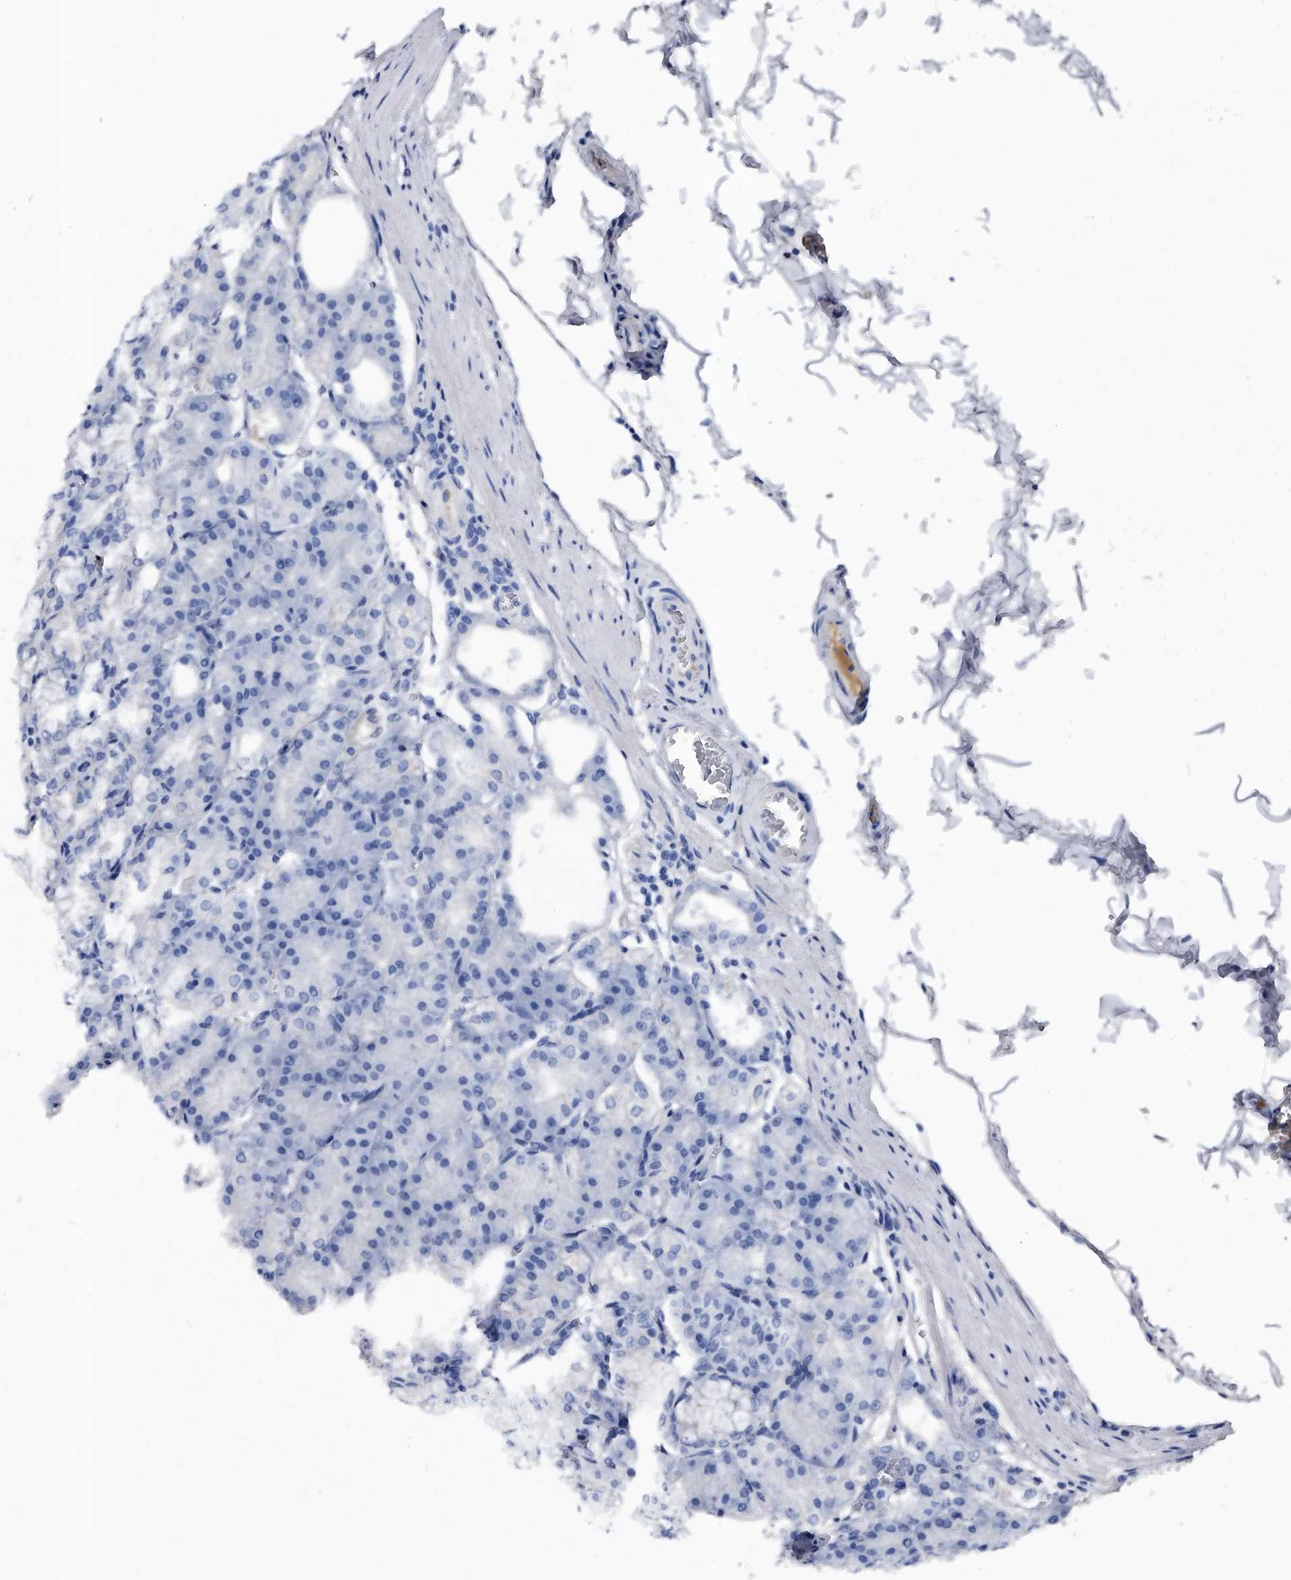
{"staining": {"intensity": "negative", "quantity": "none", "location": "none"}, "tissue": "stomach", "cell_type": "Glandular cells", "image_type": "normal", "snomed": [{"axis": "morphology", "description": "Normal tissue, NOS"}, {"axis": "topography", "description": "Stomach, lower"}], "caption": "Histopathology image shows no protein expression in glandular cells of benign stomach.", "gene": "EFCAB7", "patient": {"sex": "male", "age": 71}}